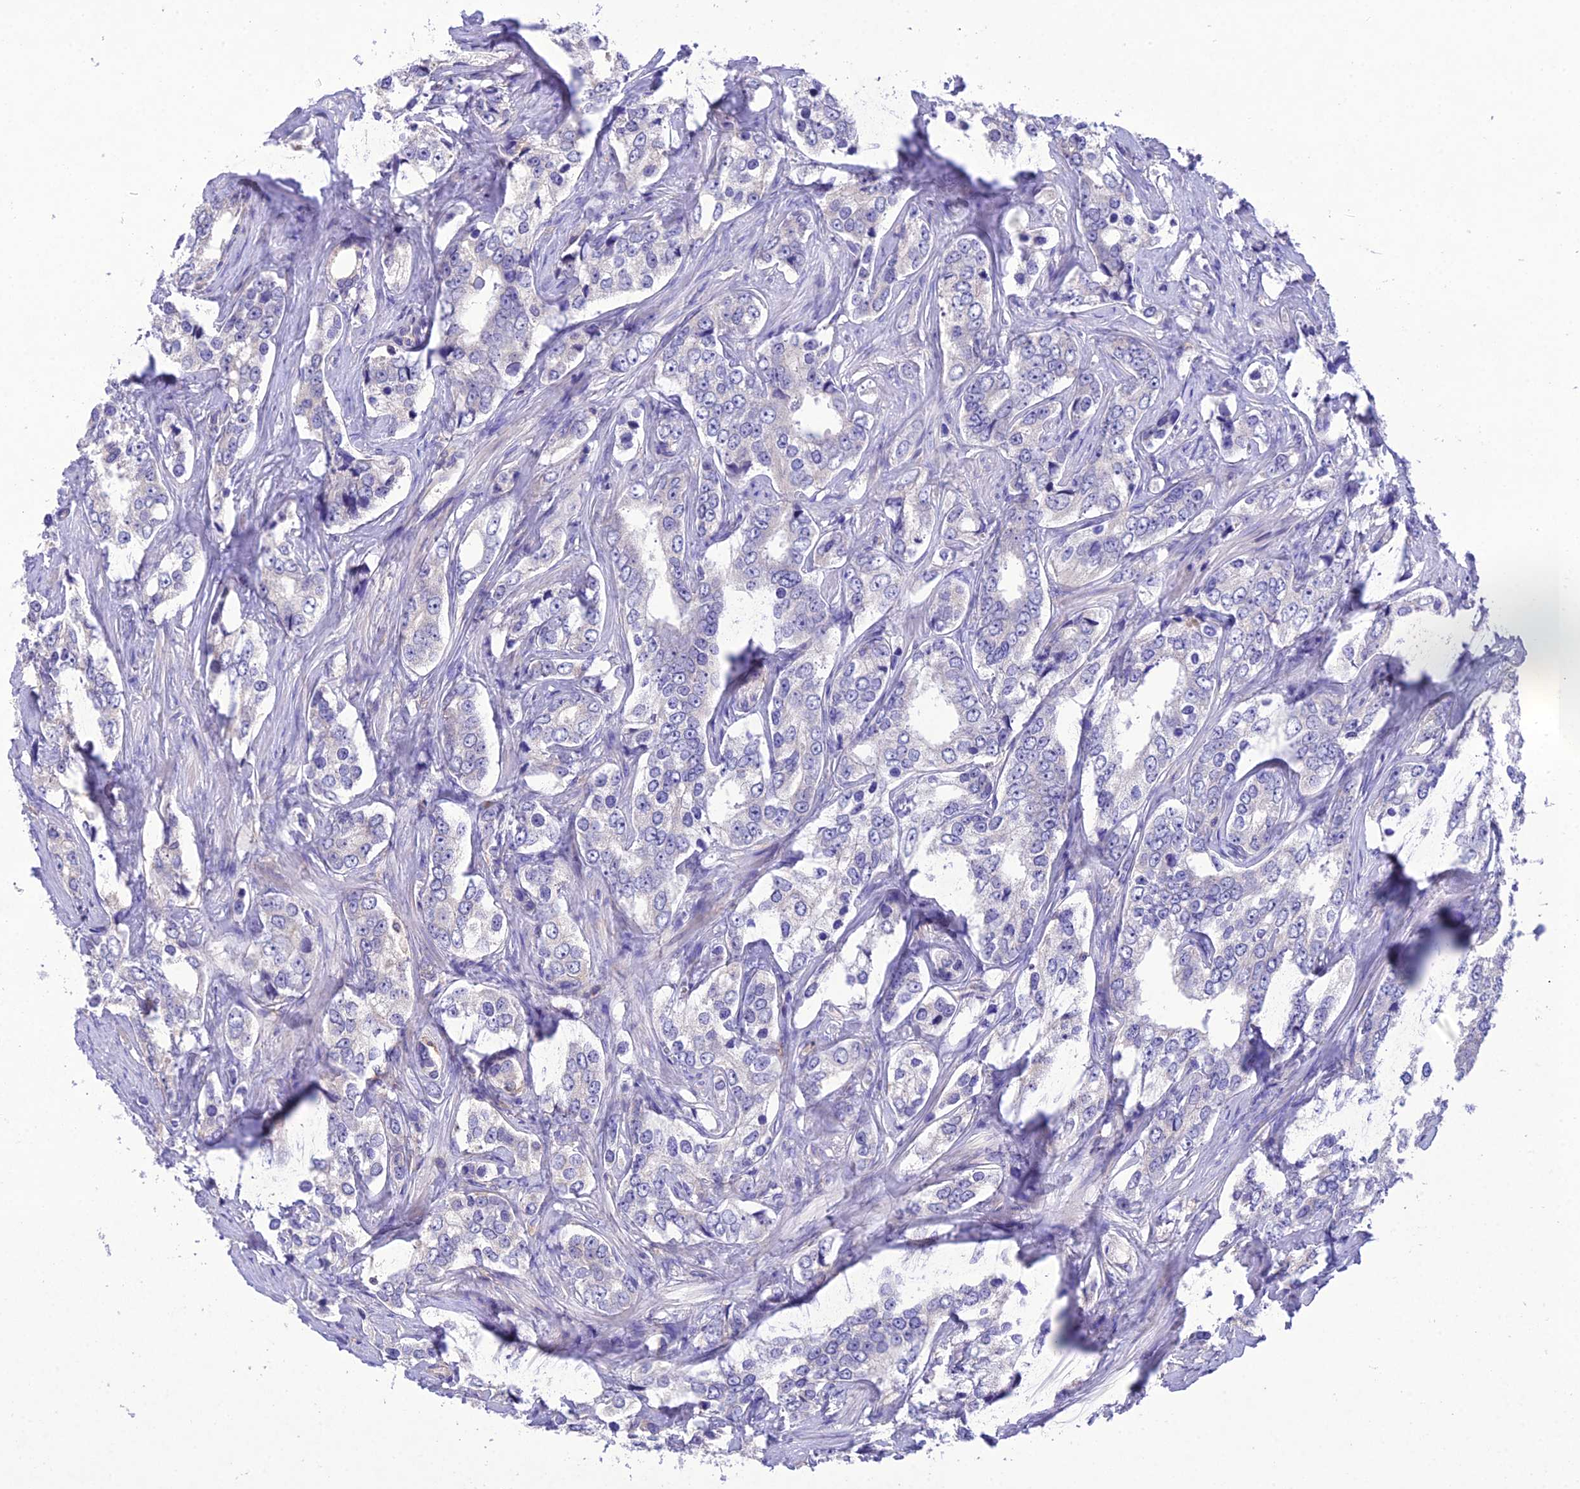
{"staining": {"intensity": "negative", "quantity": "none", "location": "none"}, "tissue": "prostate cancer", "cell_type": "Tumor cells", "image_type": "cancer", "snomed": [{"axis": "morphology", "description": "Adenocarcinoma, High grade"}, {"axis": "topography", "description": "Prostate"}], "caption": "IHC photomicrograph of prostate cancer stained for a protein (brown), which reveals no expression in tumor cells.", "gene": "SNX24", "patient": {"sex": "male", "age": 66}}